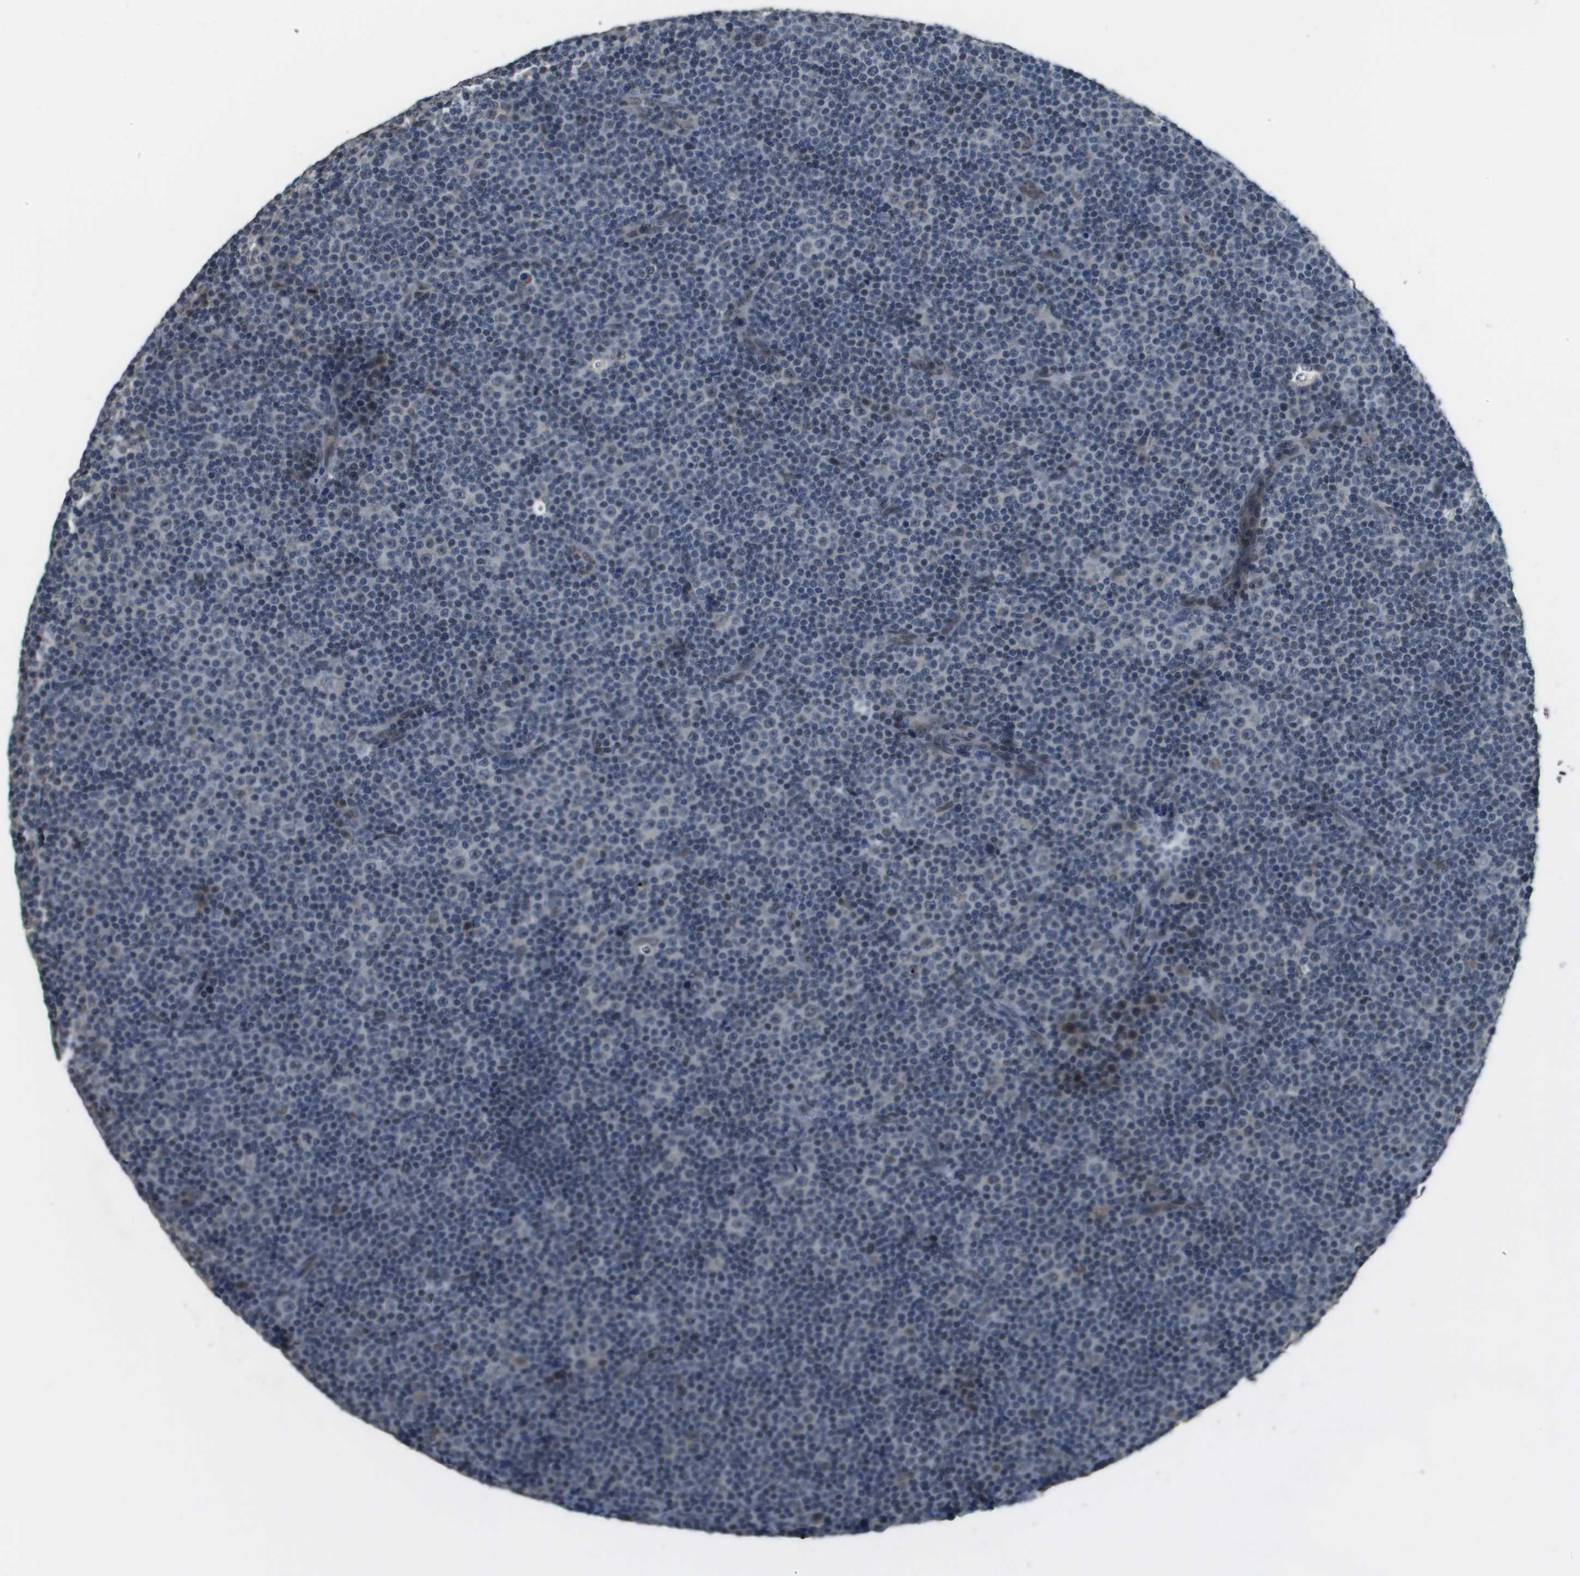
{"staining": {"intensity": "weak", "quantity": "<25%", "location": "nuclear"}, "tissue": "lymphoma", "cell_type": "Tumor cells", "image_type": "cancer", "snomed": [{"axis": "morphology", "description": "Malignant lymphoma, non-Hodgkin's type, Low grade"}, {"axis": "topography", "description": "Lymph node"}], "caption": "IHC of lymphoma exhibits no positivity in tumor cells.", "gene": "FANCC", "patient": {"sex": "female", "age": 67}}